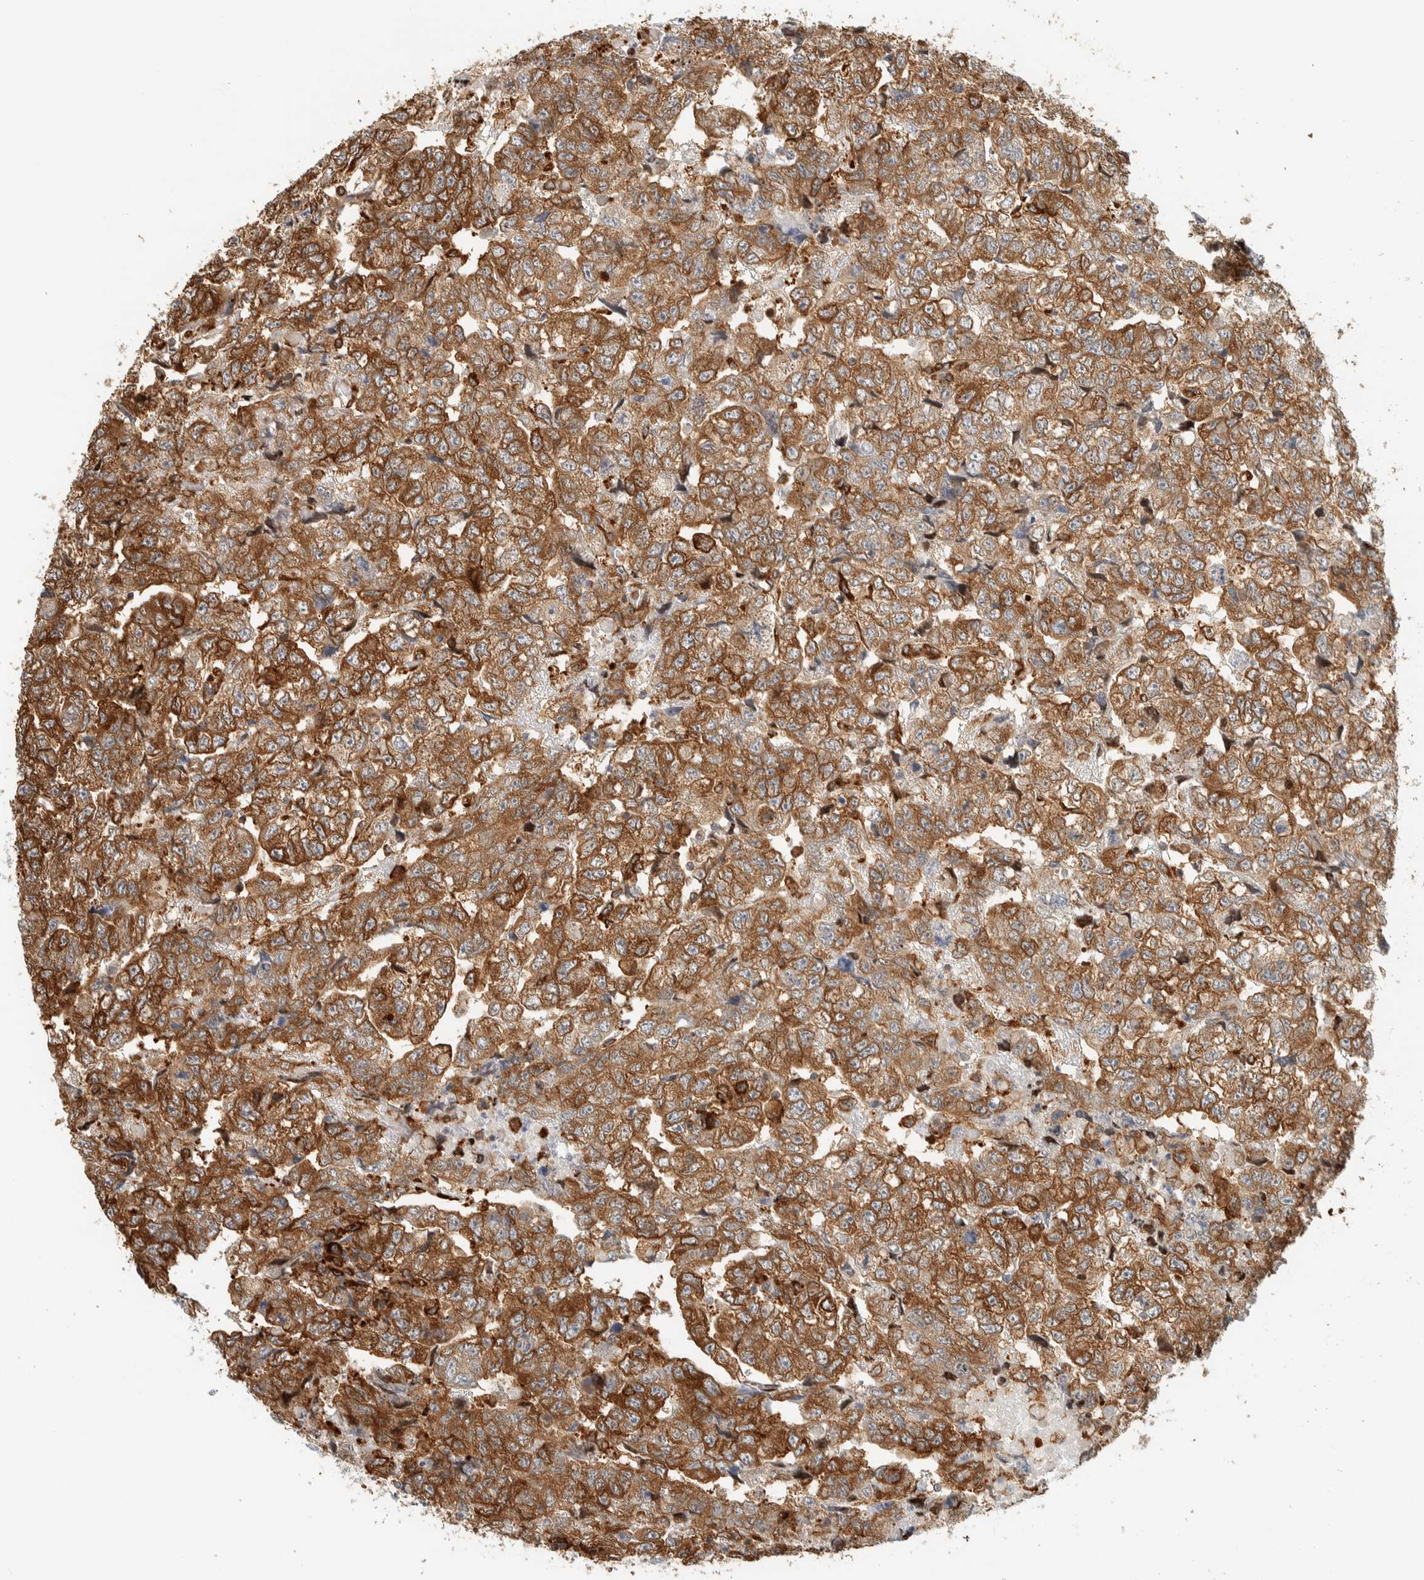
{"staining": {"intensity": "strong", "quantity": ">75%", "location": "cytoplasmic/membranous"}, "tissue": "testis cancer", "cell_type": "Tumor cells", "image_type": "cancer", "snomed": [{"axis": "morphology", "description": "Carcinoma, Embryonal, NOS"}, {"axis": "topography", "description": "Testis"}], "caption": "A high amount of strong cytoplasmic/membranous staining is appreciated in approximately >75% of tumor cells in testis cancer (embryonal carcinoma) tissue.", "gene": "LLGL2", "patient": {"sex": "male", "age": 36}}